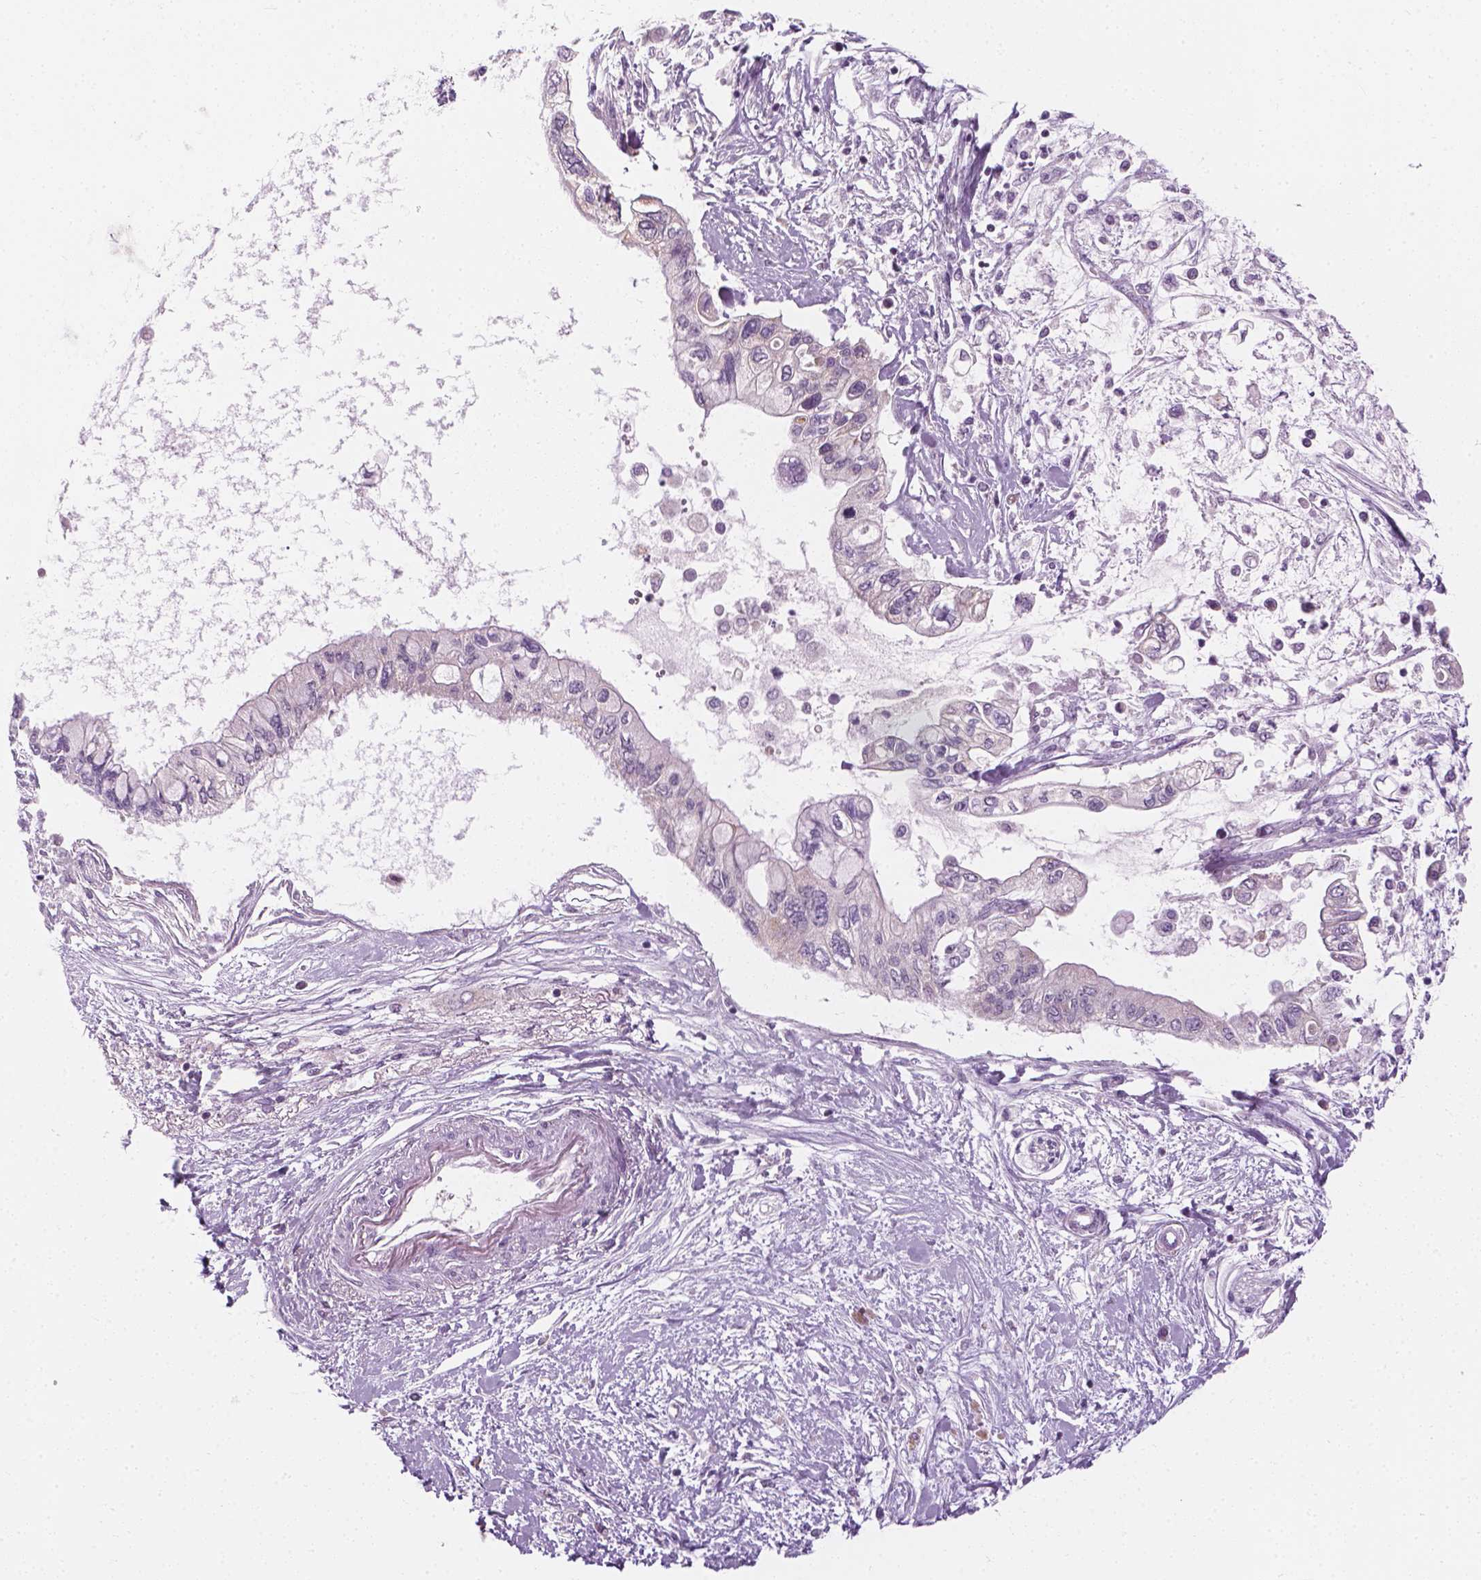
{"staining": {"intensity": "negative", "quantity": "none", "location": "none"}, "tissue": "pancreatic cancer", "cell_type": "Tumor cells", "image_type": "cancer", "snomed": [{"axis": "morphology", "description": "Adenocarcinoma, NOS"}, {"axis": "topography", "description": "Pancreas"}], "caption": "Photomicrograph shows no protein expression in tumor cells of pancreatic cancer (adenocarcinoma) tissue.", "gene": "CFAP126", "patient": {"sex": "female", "age": 77}}